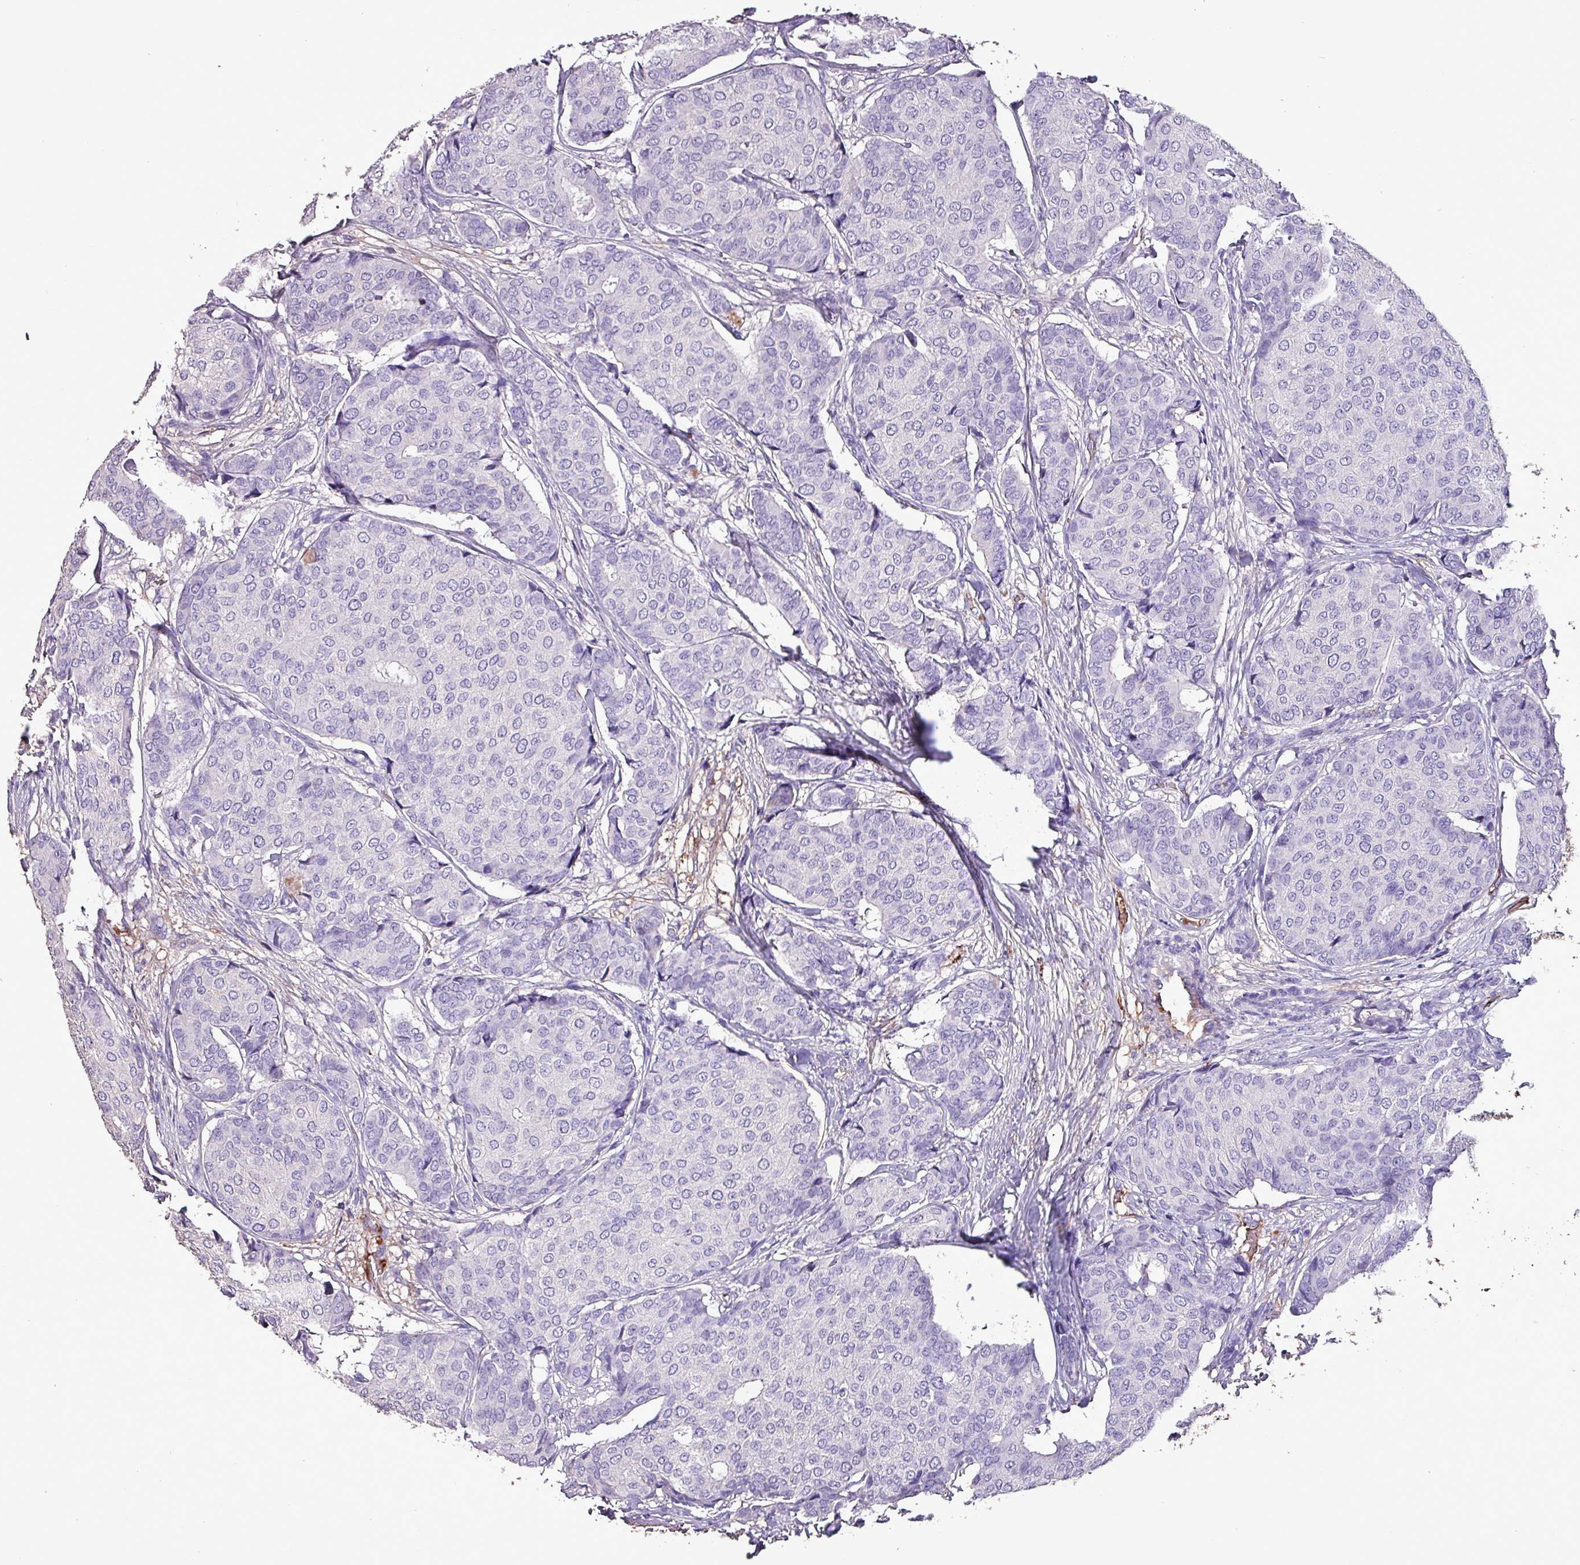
{"staining": {"intensity": "negative", "quantity": "none", "location": "none"}, "tissue": "breast cancer", "cell_type": "Tumor cells", "image_type": "cancer", "snomed": [{"axis": "morphology", "description": "Duct carcinoma"}, {"axis": "topography", "description": "Breast"}], "caption": "Breast cancer was stained to show a protein in brown. There is no significant staining in tumor cells.", "gene": "HP", "patient": {"sex": "female", "age": 75}}